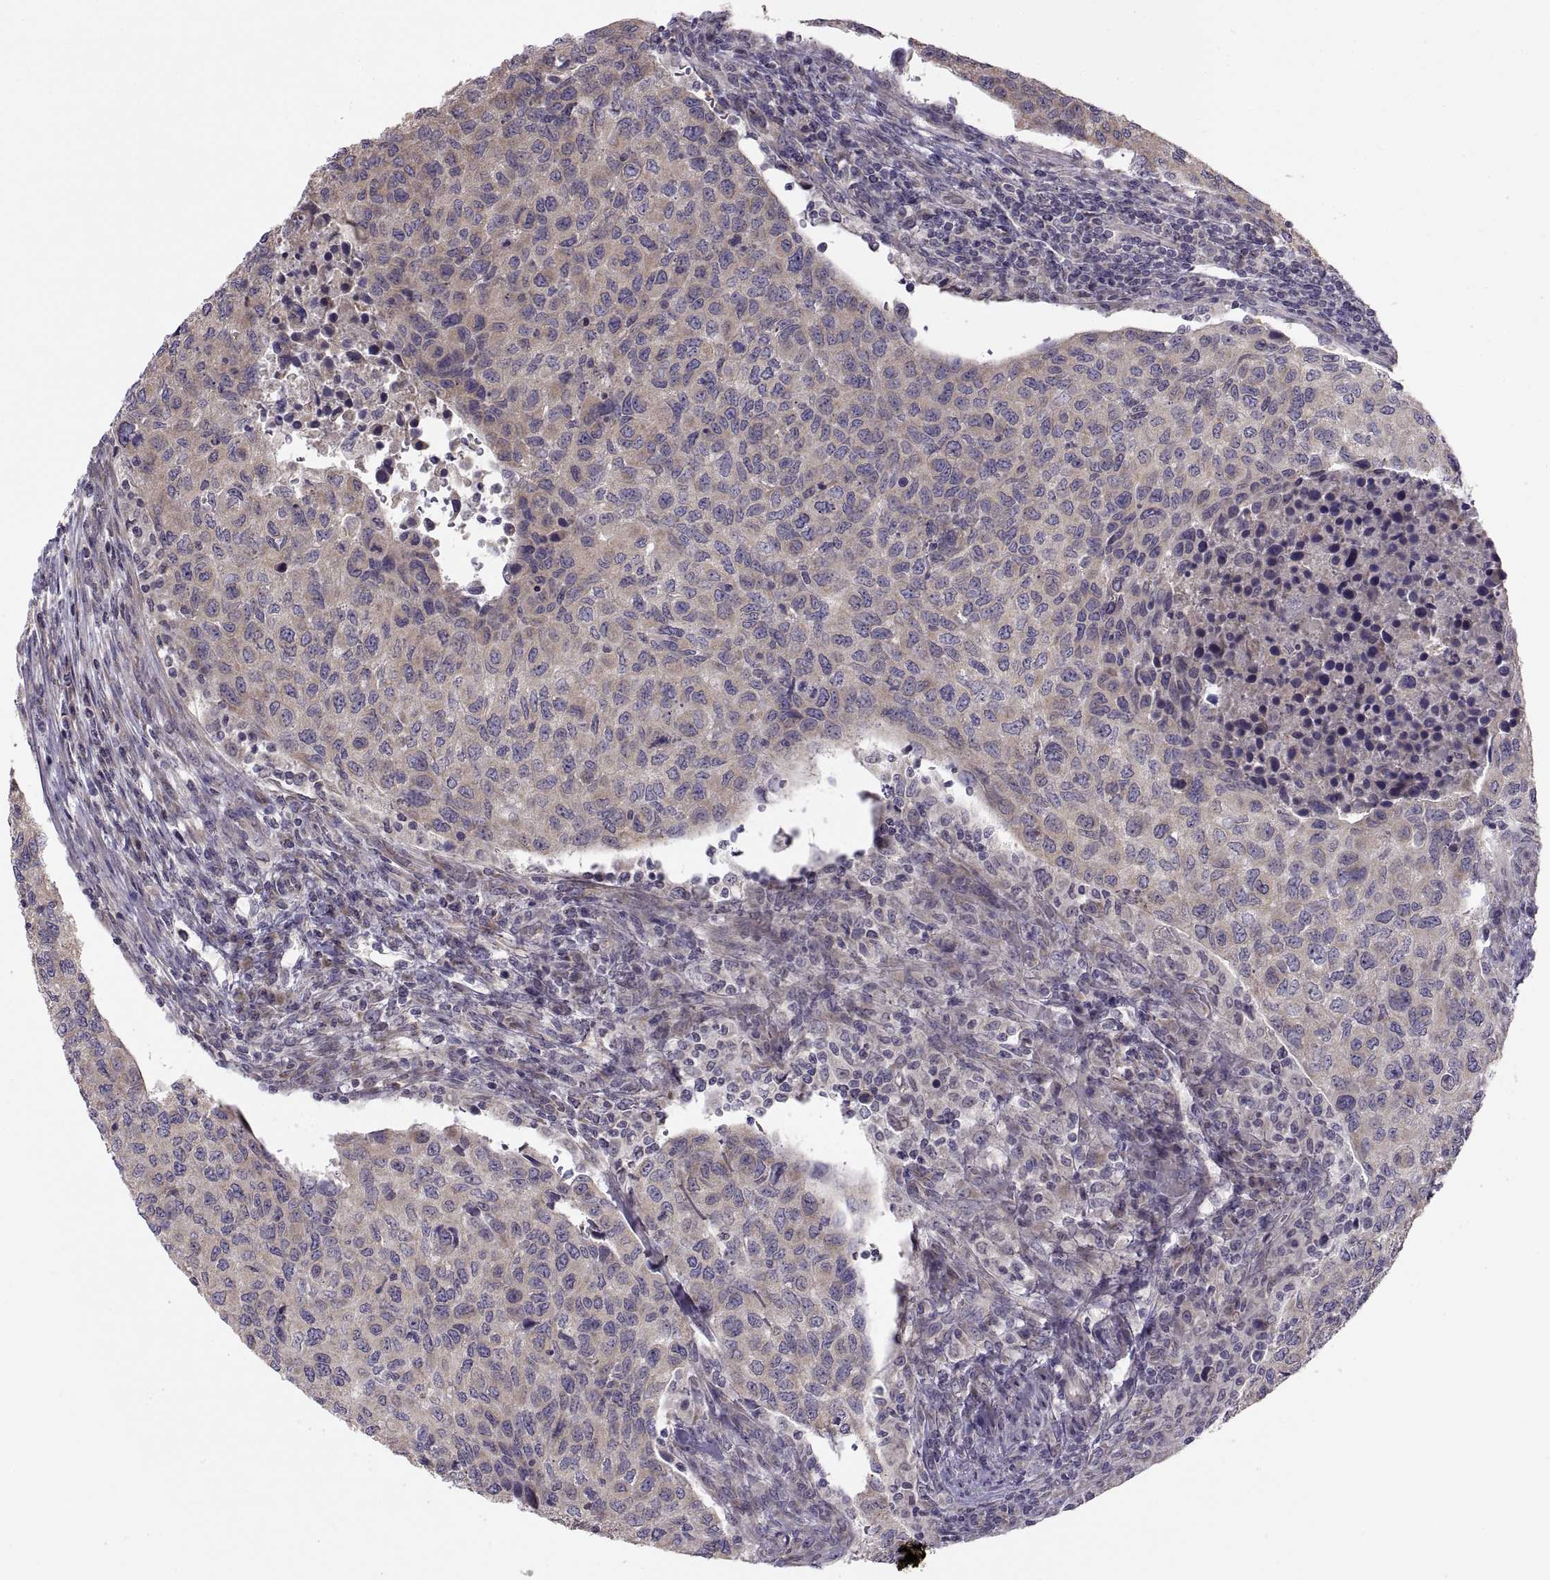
{"staining": {"intensity": "weak", "quantity": "25%-75%", "location": "cytoplasmic/membranous"}, "tissue": "urothelial cancer", "cell_type": "Tumor cells", "image_type": "cancer", "snomed": [{"axis": "morphology", "description": "Urothelial carcinoma, High grade"}, {"axis": "topography", "description": "Urinary bladder"}], "caption": "IHC photomicrograph of human urothelial cancer stained for a protein (brown), which exhibits low levels of weak cytoplasmic/membranous staining in about 25%-75% of tumor cells.", "gene": "ACSBG2", "patient": {"sex": "female", "age": 78}}